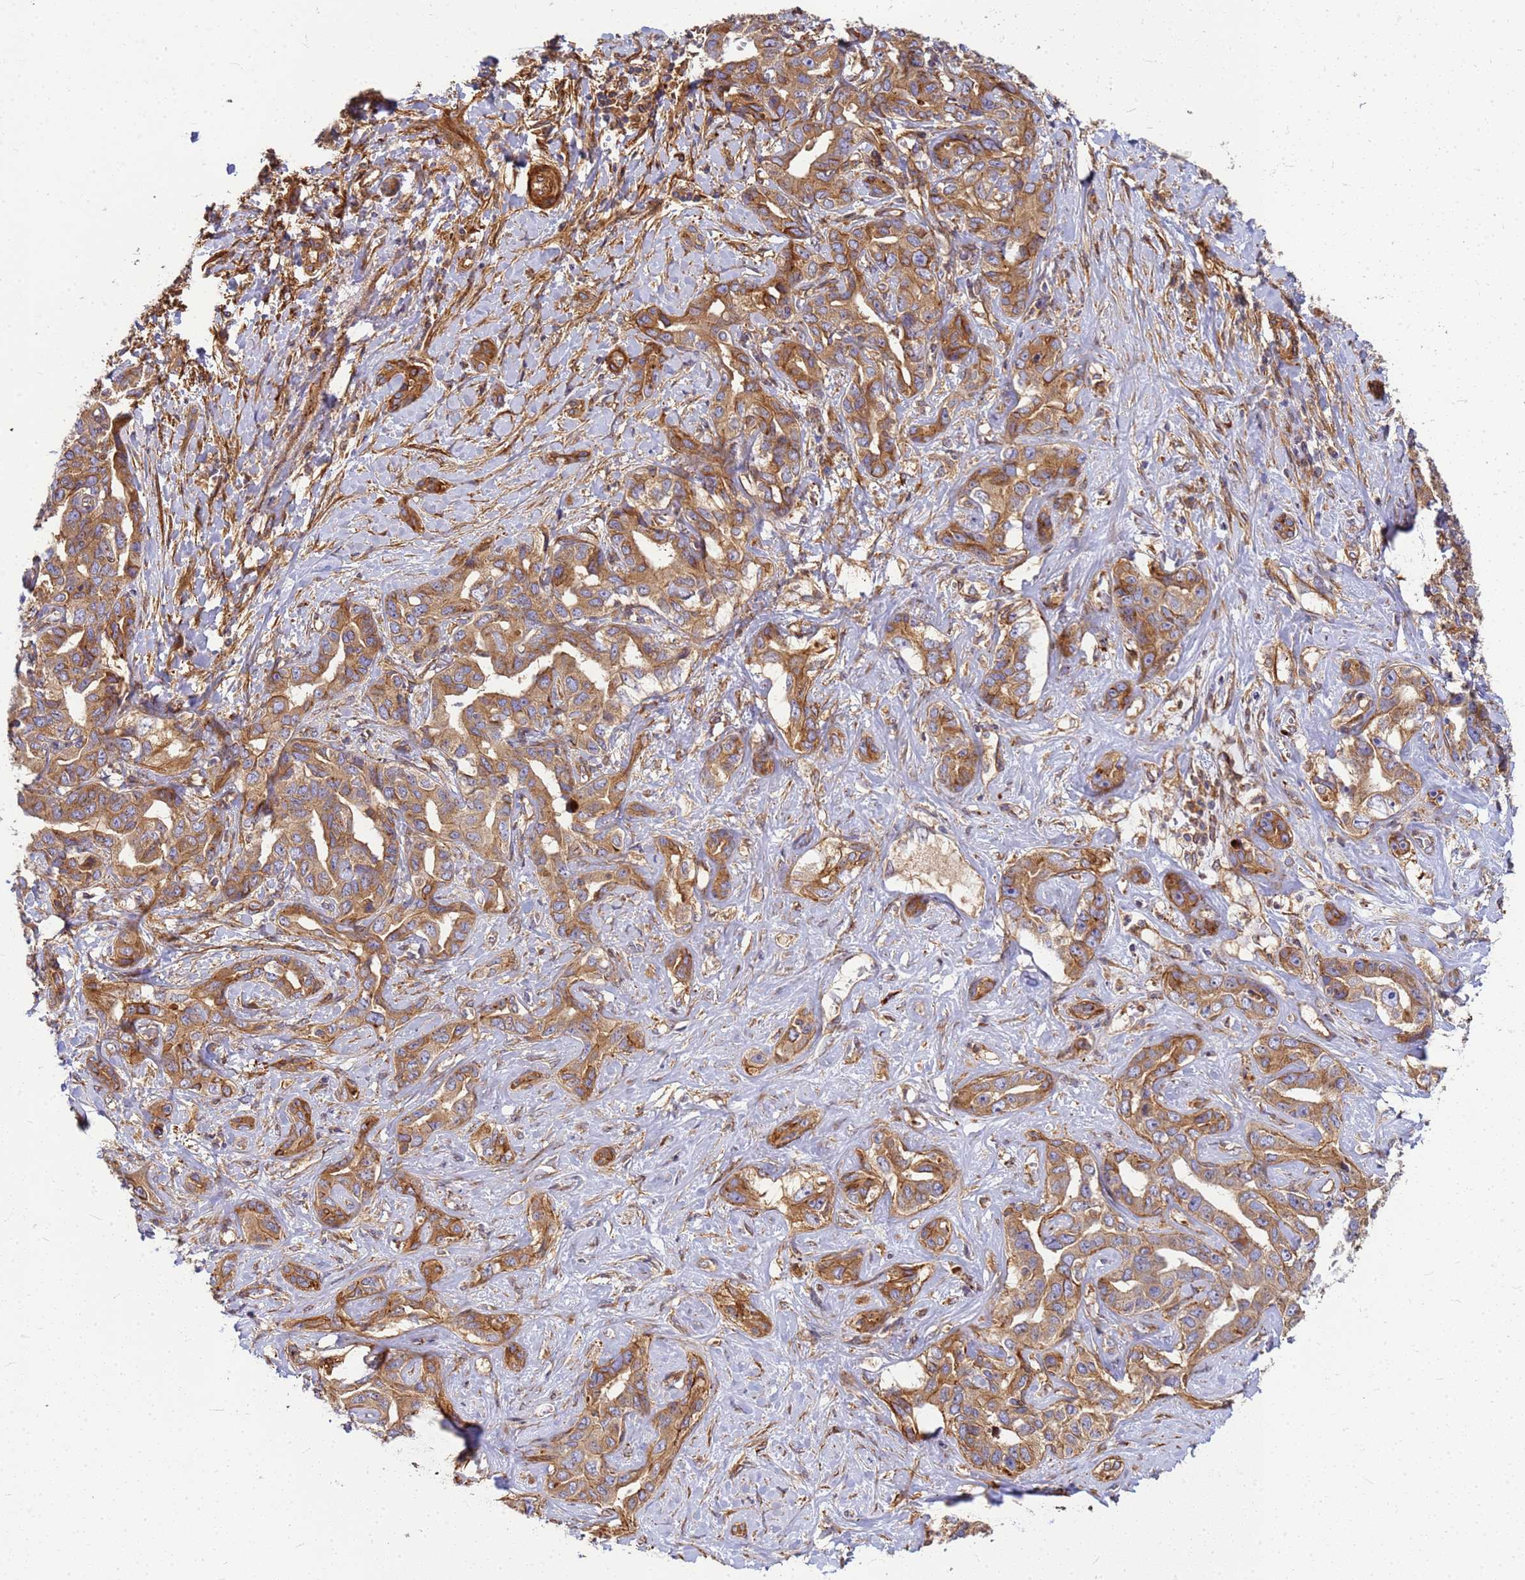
{"staining": {"intensity": "moderate", "quantity": ">75%", "location": "cytoplasmic/membranous"}, "tissue": "liver cancer", "cell_type": "Tumor cells", "image_type": "cancer", "snomed": [{"axis": "morphology", "description": "Cholangiocarcinoma"}, {"axis": "topography", "description": "Liver"}], "caption": "The image shows staining of liver cancer (cholangiocarcinoma), revealing moderate cytoplasmic/membranous protein positivity (brown color) within tumor cells.", "gene": "C2CD5", "patient": {"sex": "male", "age": 59}}